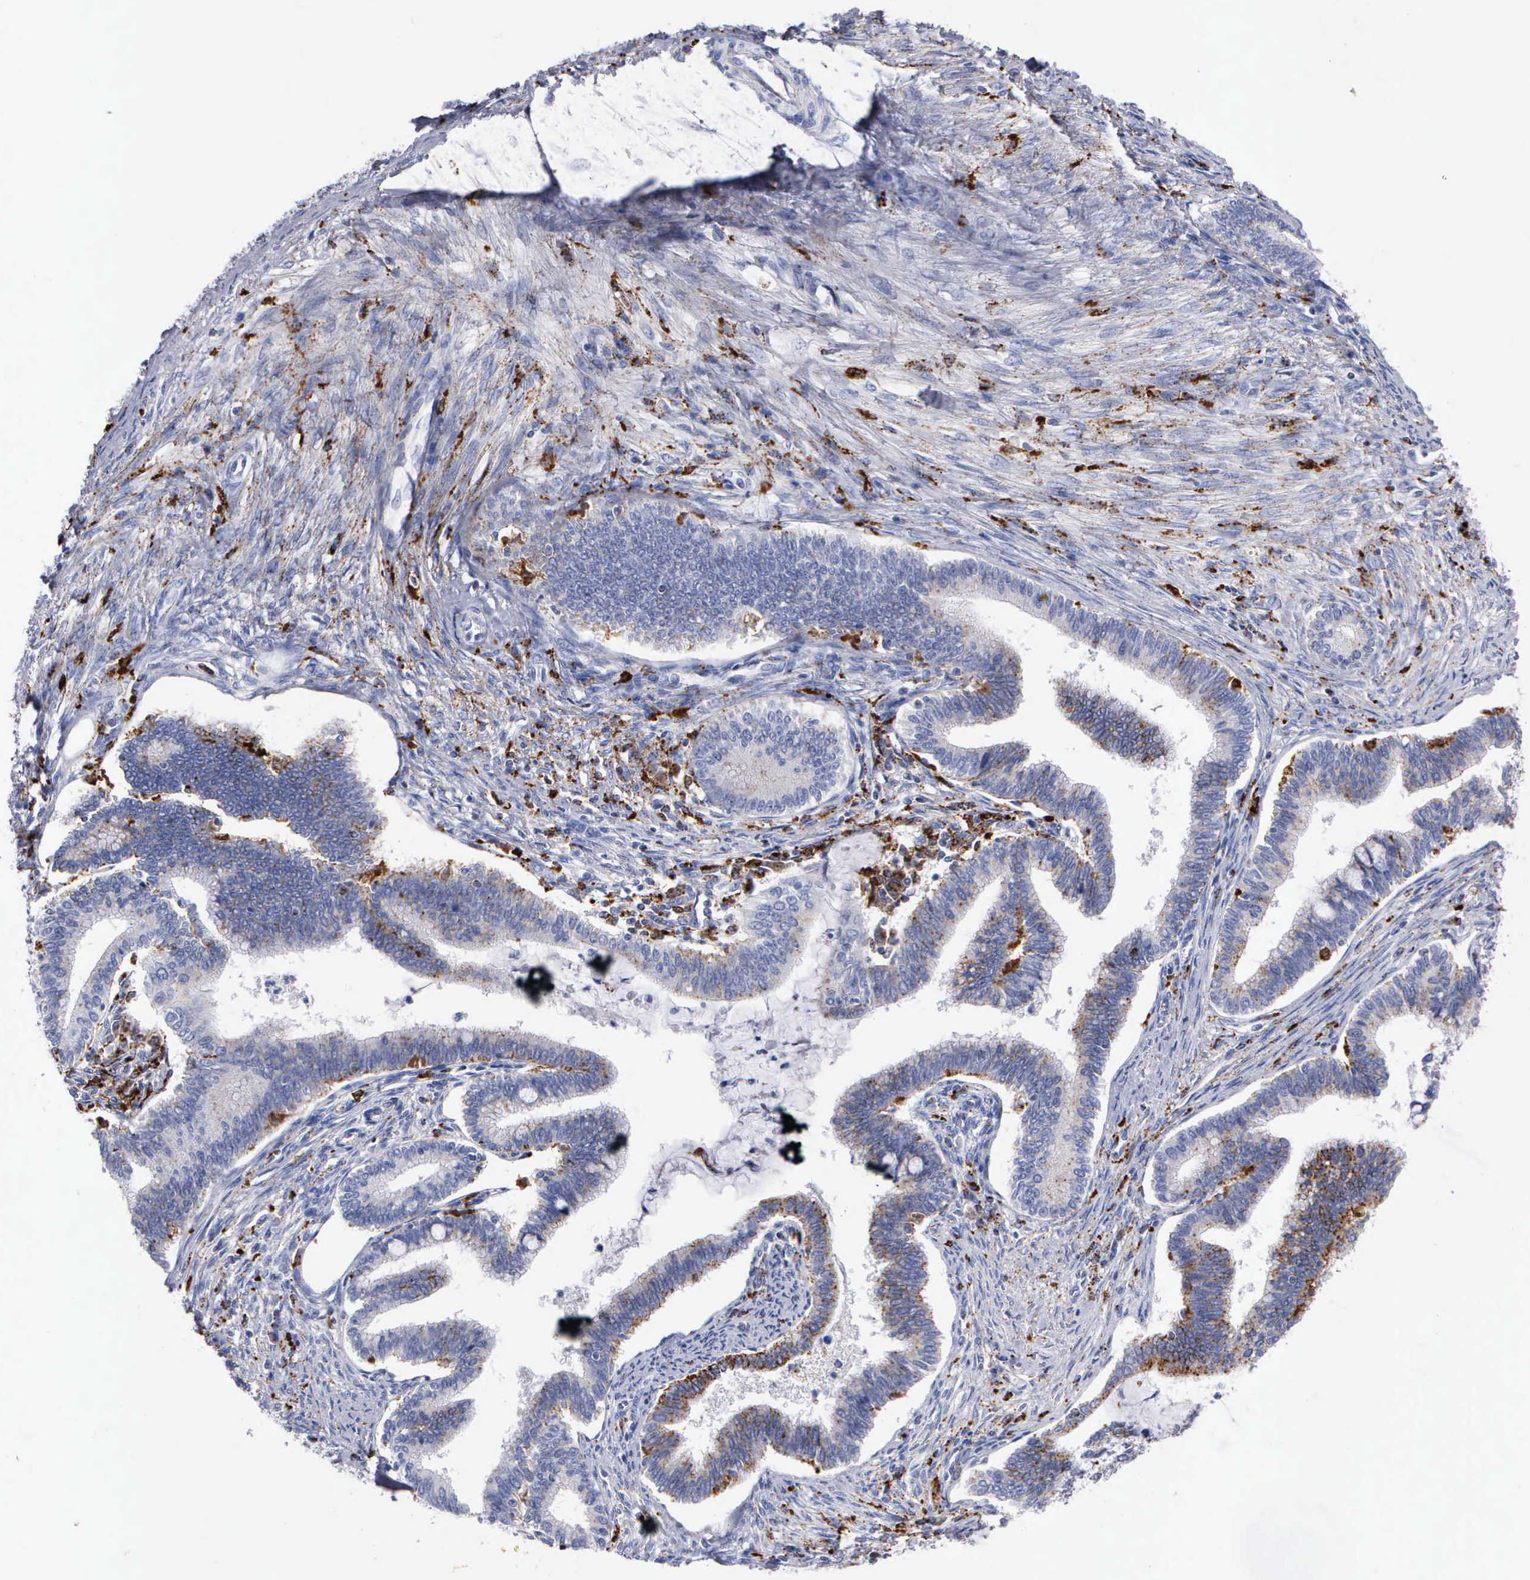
{"staining": {"intensity": "weak", "quantity": "<25%", "location": "cytoplasmic/membranous"}, "tissue": "cervical cancer", "cell_type": "Tumor cells", "image_type": "cancer", "snomed": [{"axis": "morphology", "description": "Adenocarcinoma, NOS"}, {"axis": "topography", "description": "Cervix"}], "caption": "Tumor cells are negative for brown protein staining in cervical cancer.", "gene": "CTSH", "patient": {"sex": "female", "age": 36}}